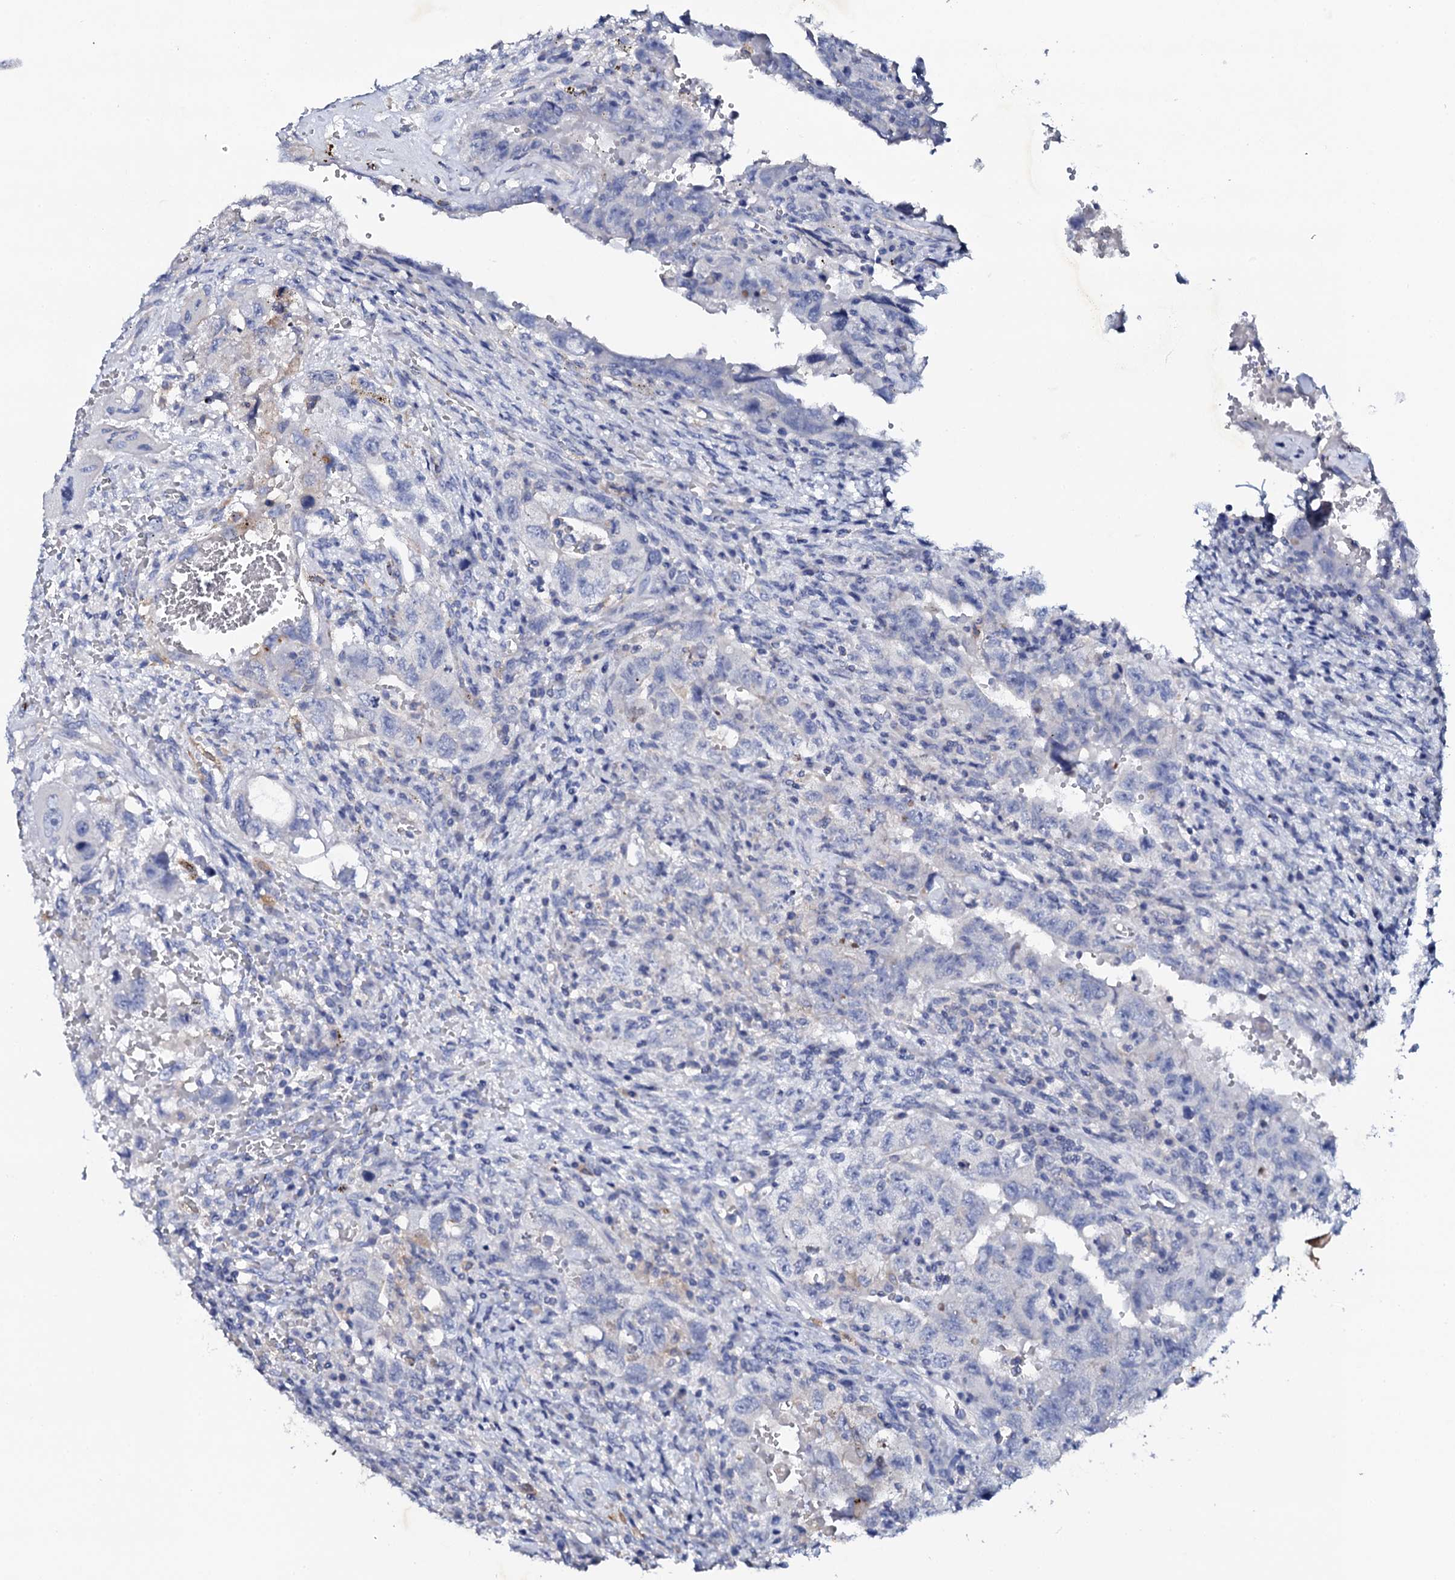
{"staining": {"intensity": "negative", "quantity": "none", "location": "none"}, "tissue": "testis cancer", "cell_type": "Tumor cells", "image_type": "cancer", "snomed": [{"axis": "morphology", "description": "Carcinoma, Embryonal, NOS"}, {"axis": "topography", "description": "Testis"}], "caption": "Immunohistochemistry micrograph of neoplastic tissue: human testis cancer stained with DAB (3,3'-diaminobenzidine) displays no significant protein positivity in tumor cells.", "gene": "NAA16", "patient": {"sex": "male", "age": 26}}